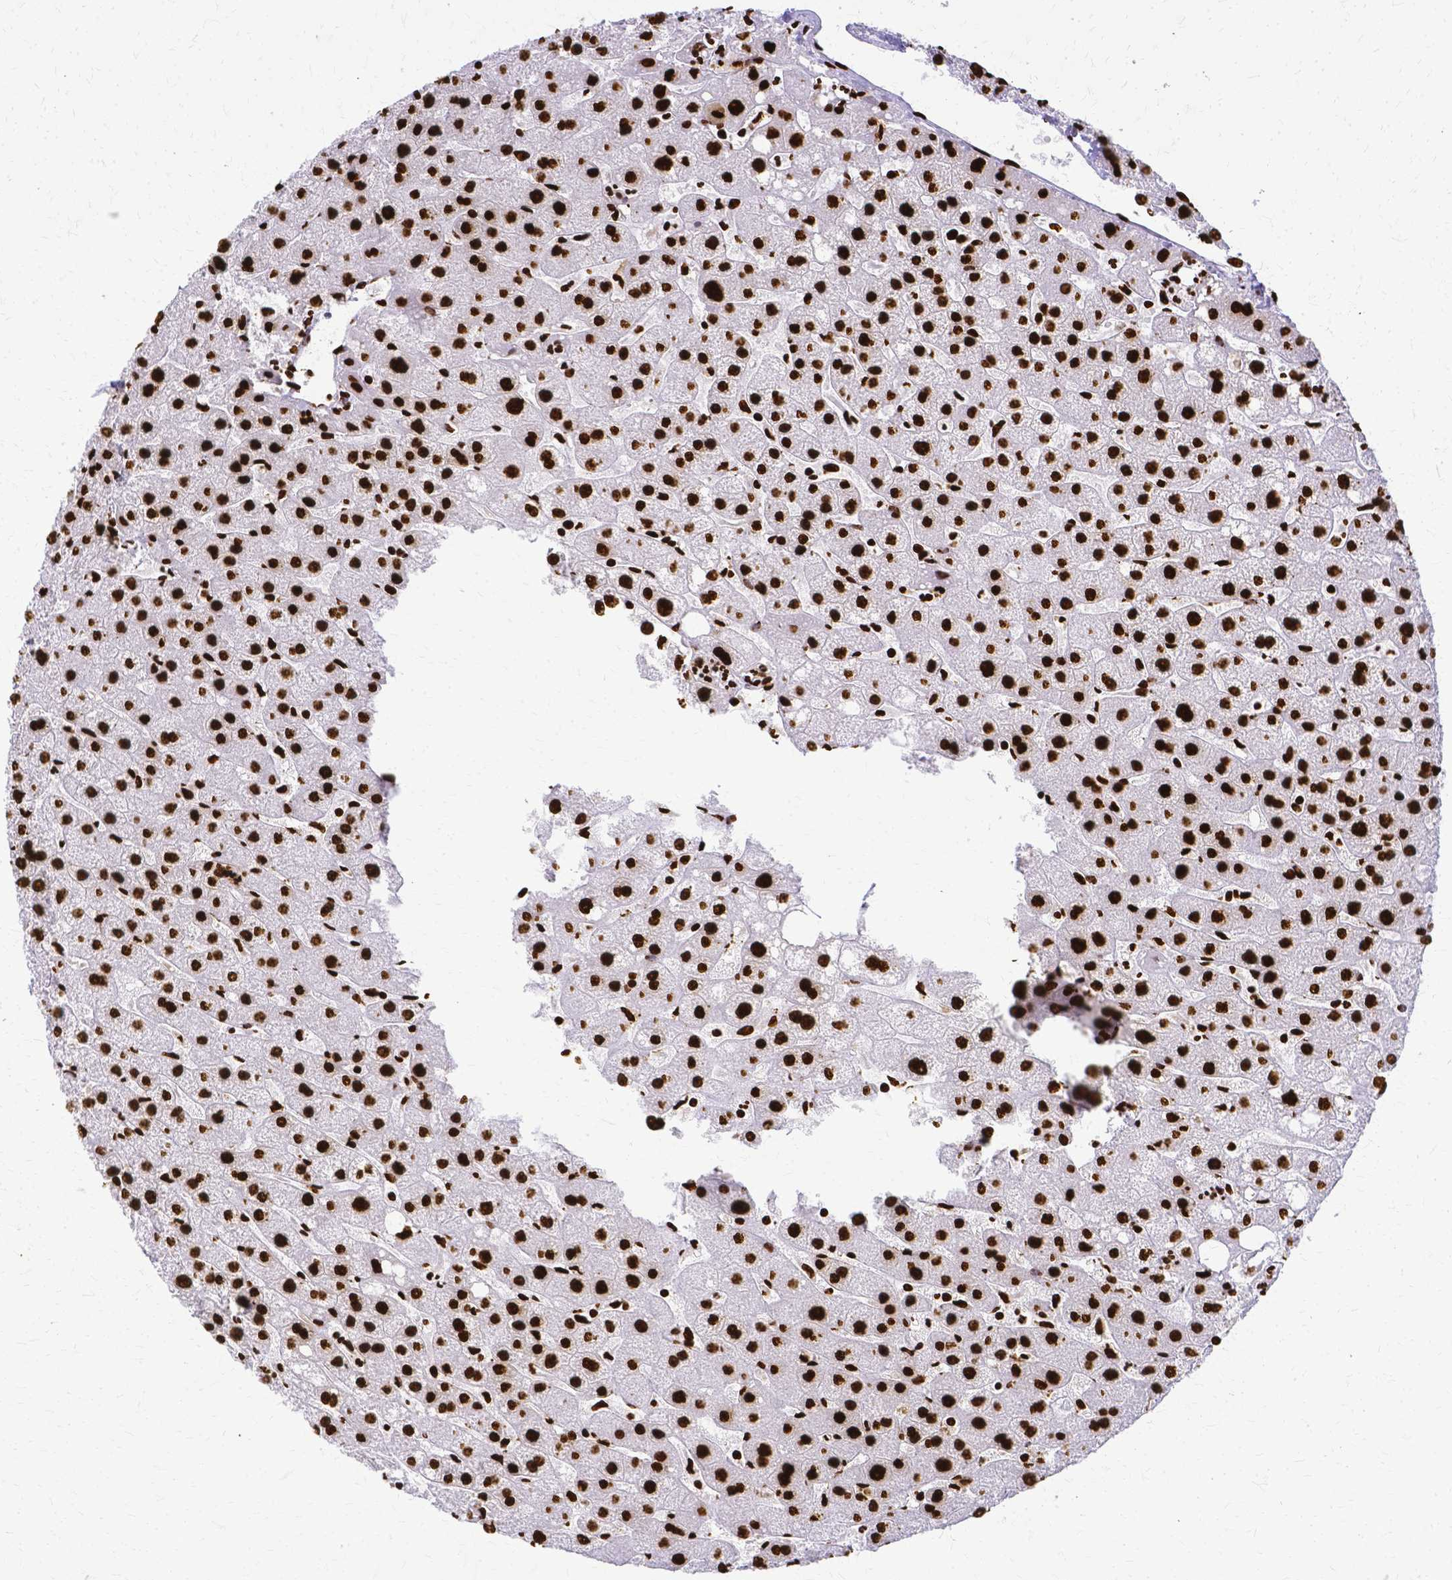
{"staining": {"intensity": "strong", "quantity": ">75%", "location": "nuclear"}, "tissue": "liver", "cell_type": "Cholangiocytes", "image_type": "normal", "snomed": [{"axis": "morphology", "description": "Normal tissue, NOS"}, {"axis": "topography", "description": "Liver"}], "caption": "DAB immunohistochemical staining of normal human liver shows strong nuclear protein staining in approximately >75% of cholangiocytes.", "gene": "SFPQ", "patient": {"sex": "male", "age": 67}}